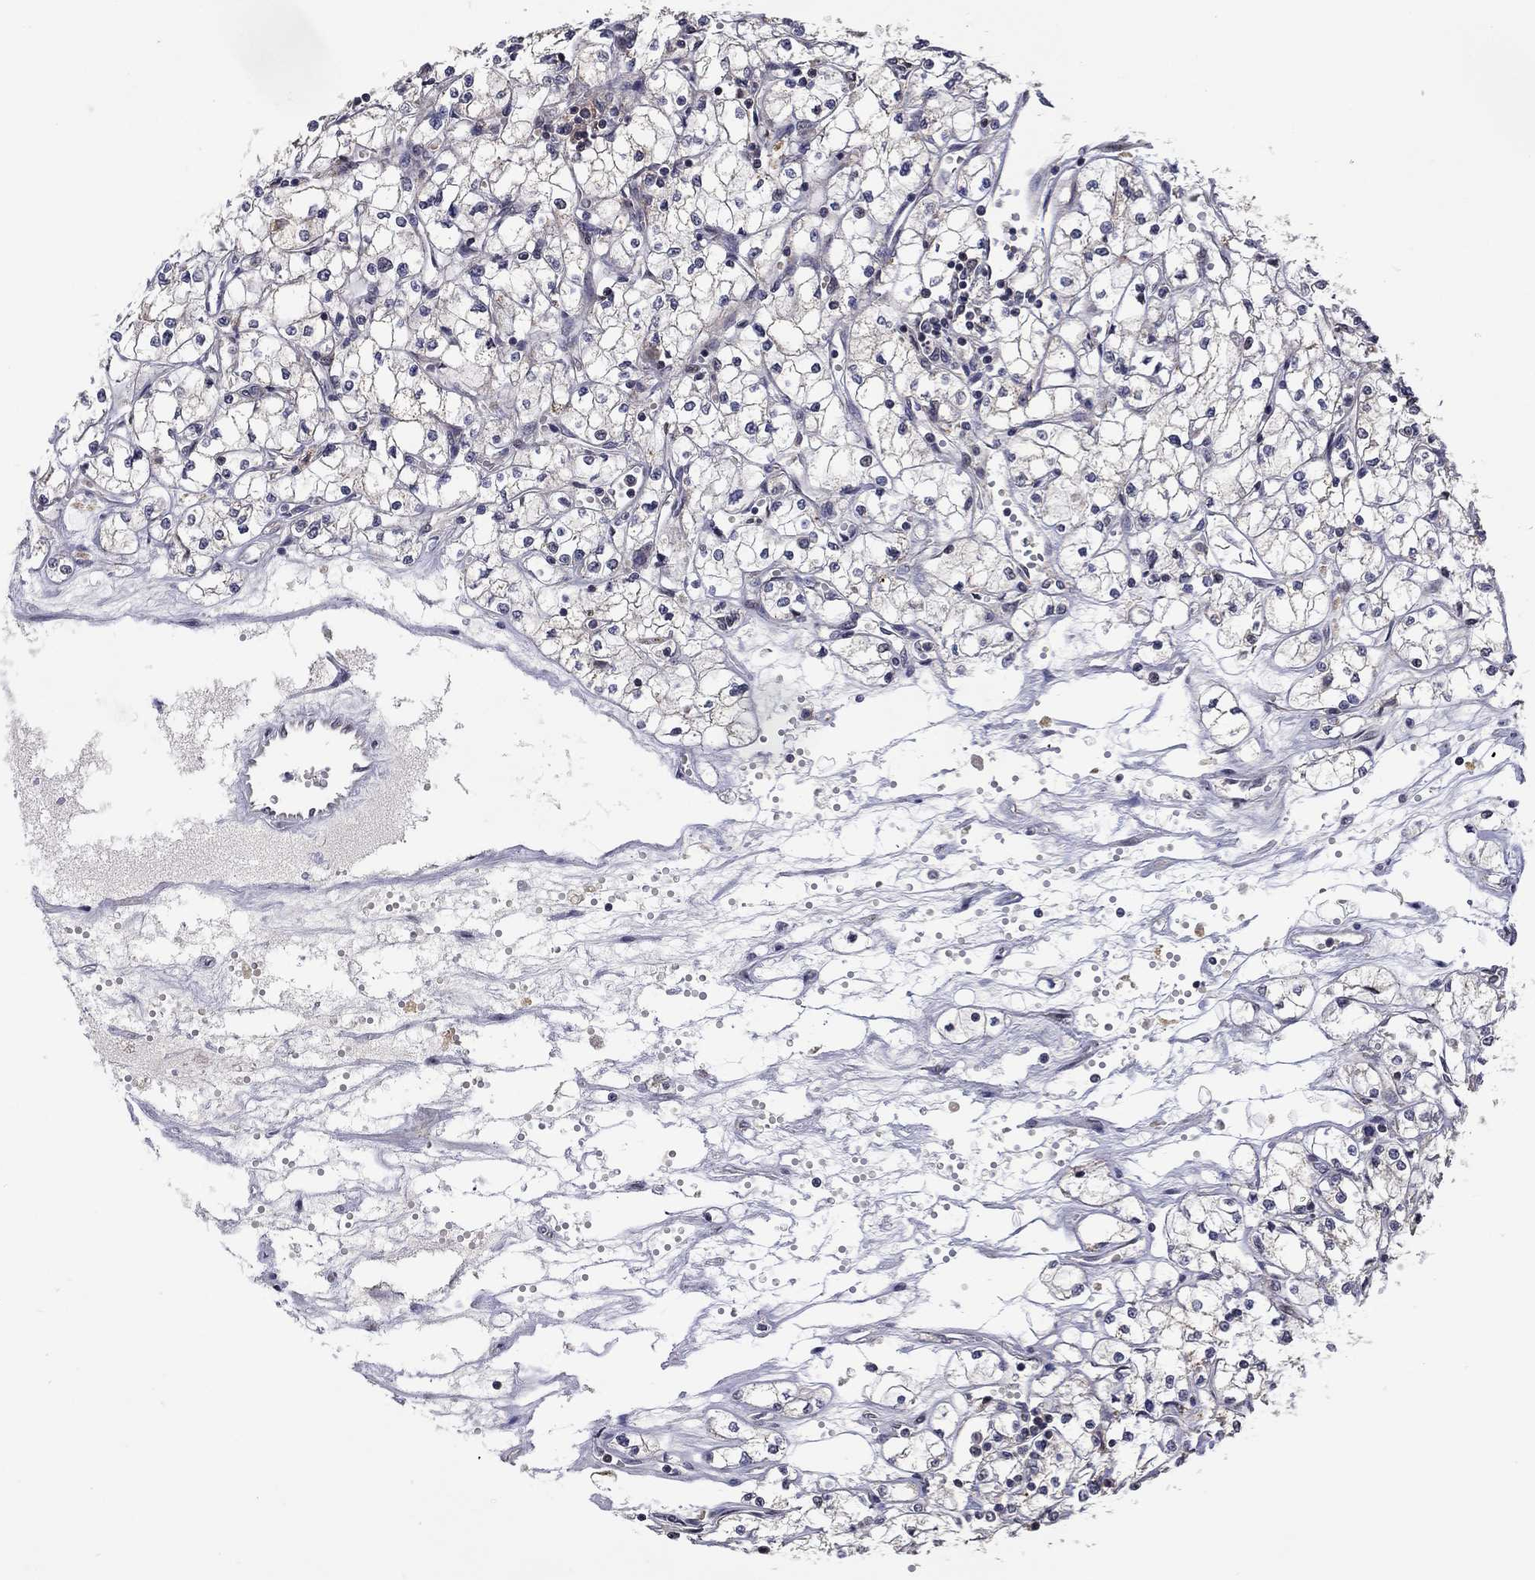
{"staining": {"intensity": "negative", "quantity": "none", "location": "none"}, "tissue": "renal cancer", "cell_type": "Tumor cells", "image_type": "cancer", "snomed": [{"axis": "morphology", "description": "Adenocarcinoma, NOS"}, {"axis": "topography", "description": "Kidney"}], "caption": "Immunohistochemistry (IHC) of human renal cancer (adenocarcinoma) exhibits no positivity in tumor cells. Nuclei are stained in blue.", "gene": "LPCAT4", "patient": {"sex": "male", "age": 67}}